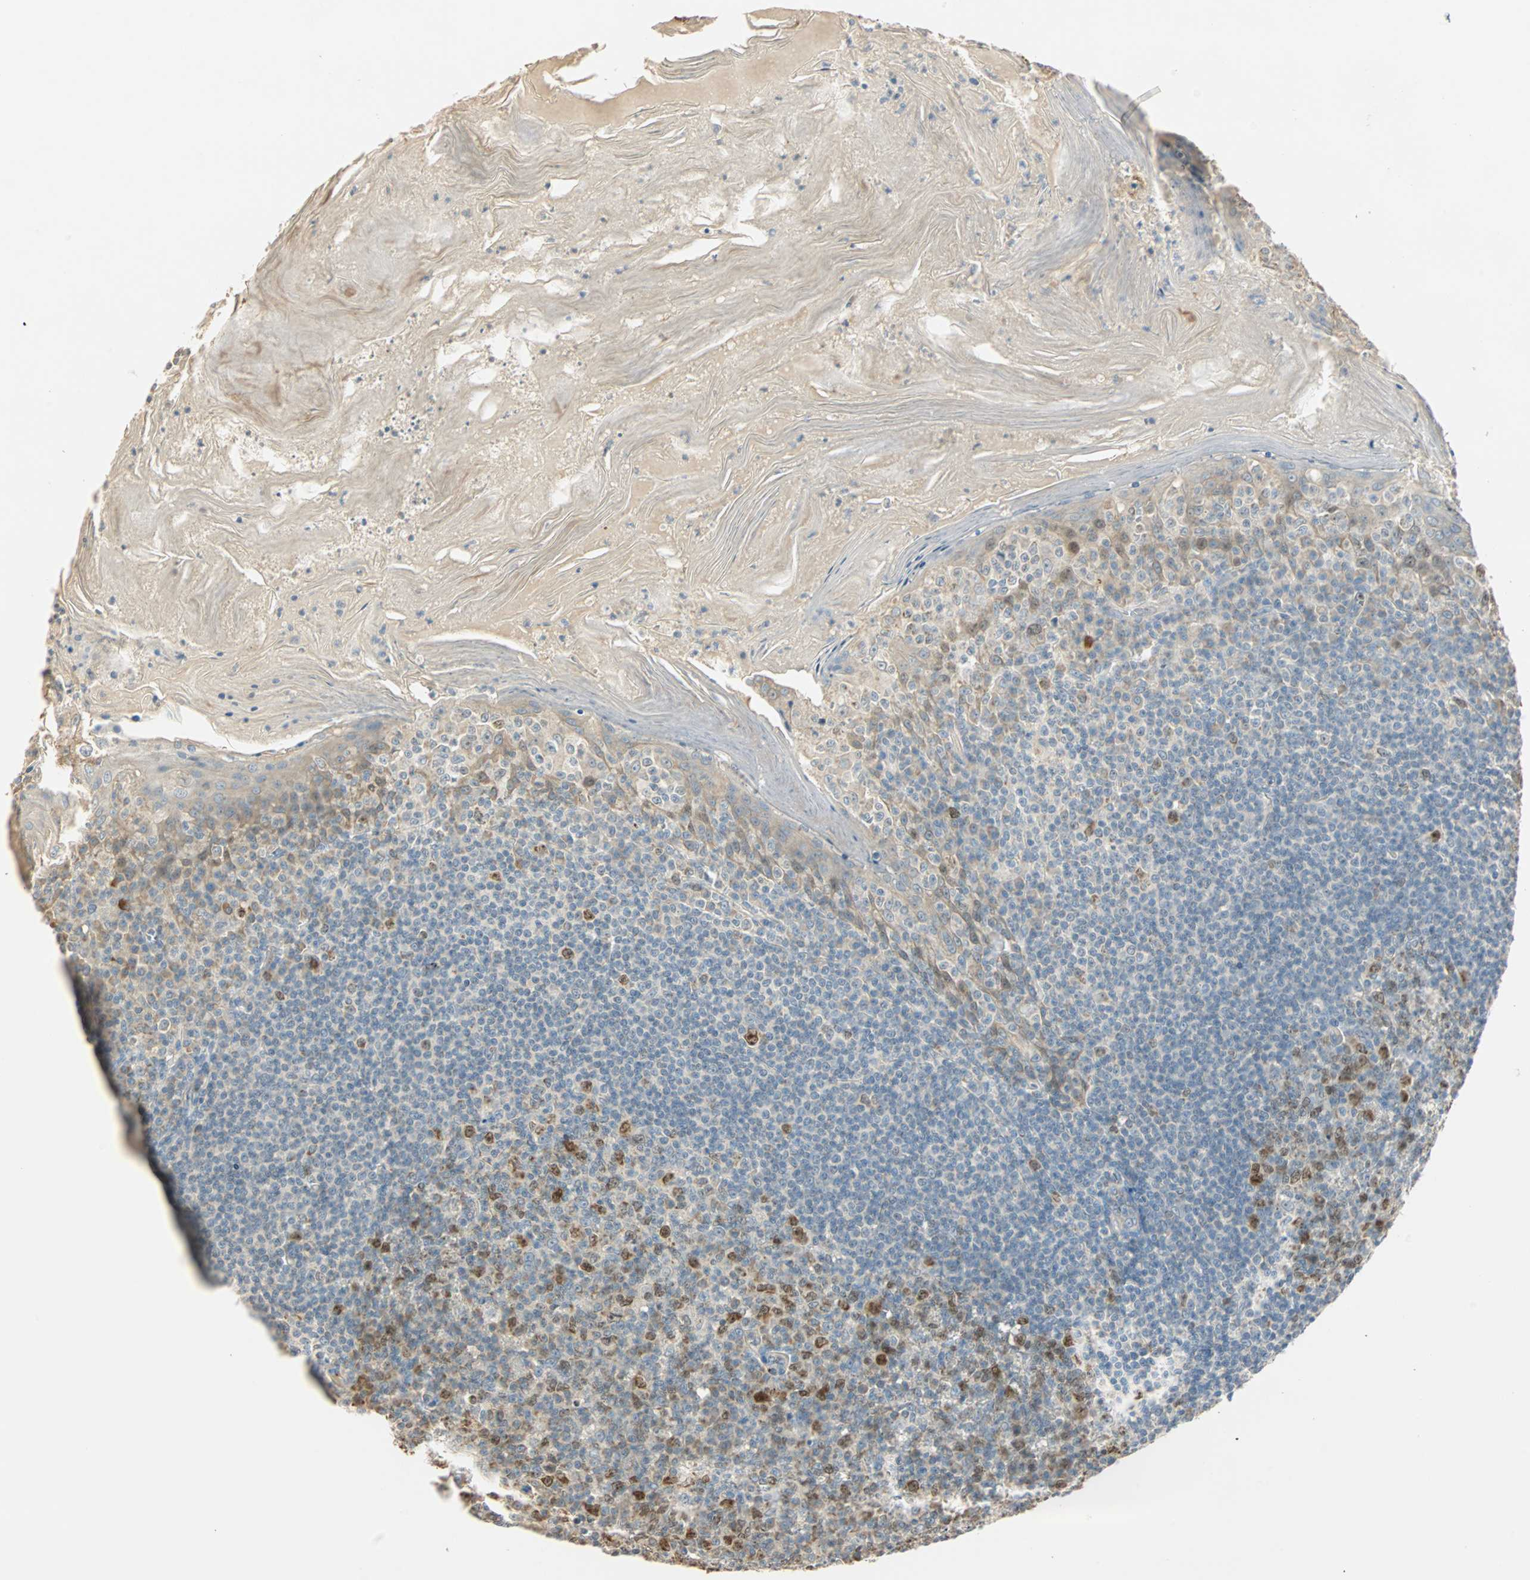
{"staining": {"intensity": "strong", "quantity": "<25%", "location": "nuclear"}, "tissue": "tonsil", "cell_type": "Germinal center cells", "image_type": "normal", "snomed": [{"axis": "morphology", "description": "Normal tissue, NOS"}, {"axis": "topography", "description": "Tonsil"}], "caption": "The histopathology image displays a brown stain indicating the presence of a protein in the nuclear of germinal center cells in tonsil.", "gene": "RAD18", "patient": {"sex": "male", "age": 31}}